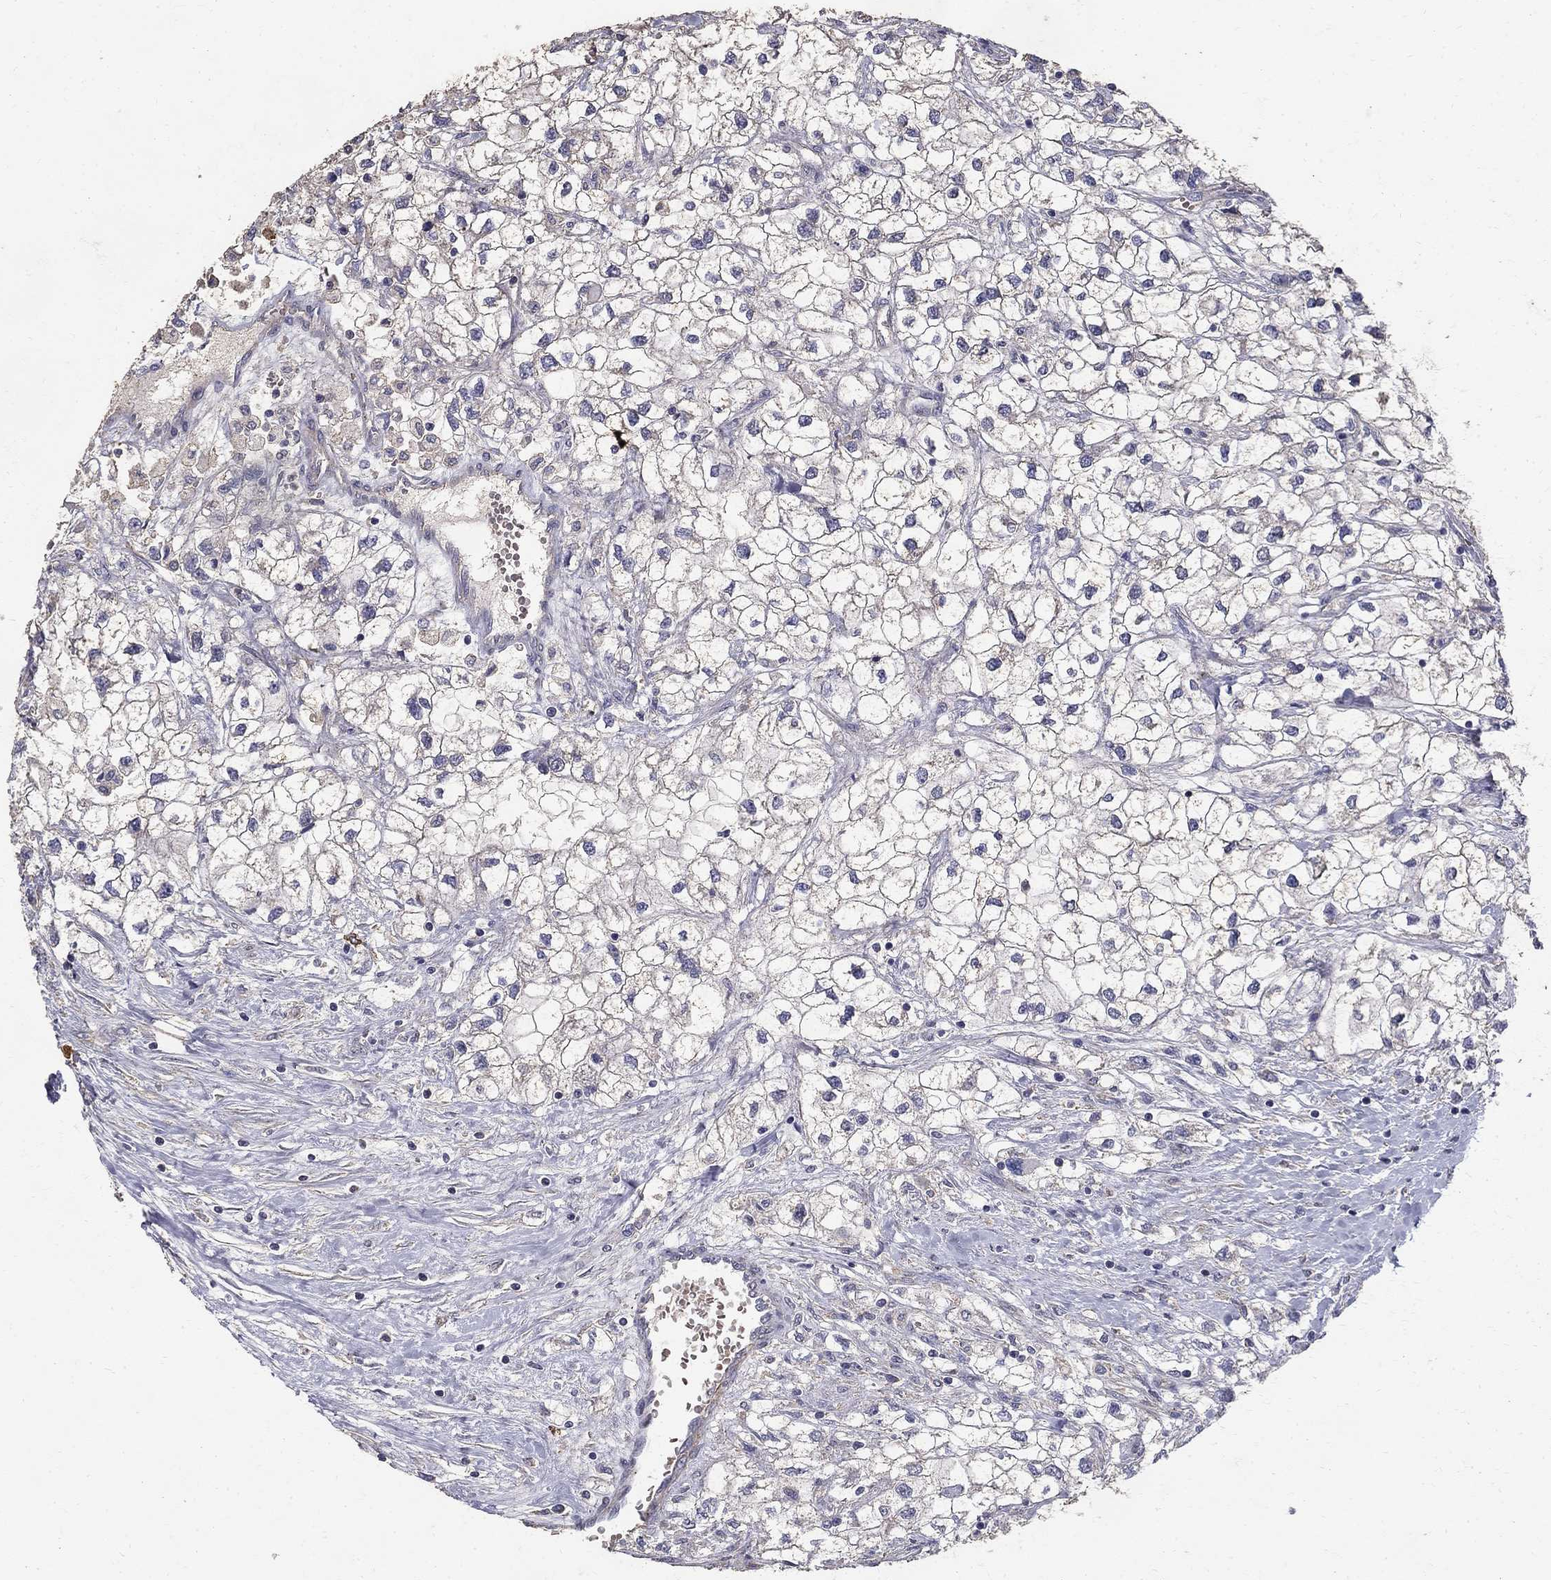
{"staining": {"intensity": "negative", "quantity": "none", "location": "none"}, "tissue": "renal cancer", "cell_type": "Tumor cells", "image_type": "cancer", "snomed": [{"axis": "morphology", "description": "Adenocarcinoma, NOS"}, {"axis": "topography", "description": "Kidney"}], "caption": "This is an immunohistochemistry (IHC) micrograph of renal cancer (adenocarcinoma). There is no positivity in tumor cells.", "gene": "MPP2", "patient": {"sex": "male", "age": 59}}